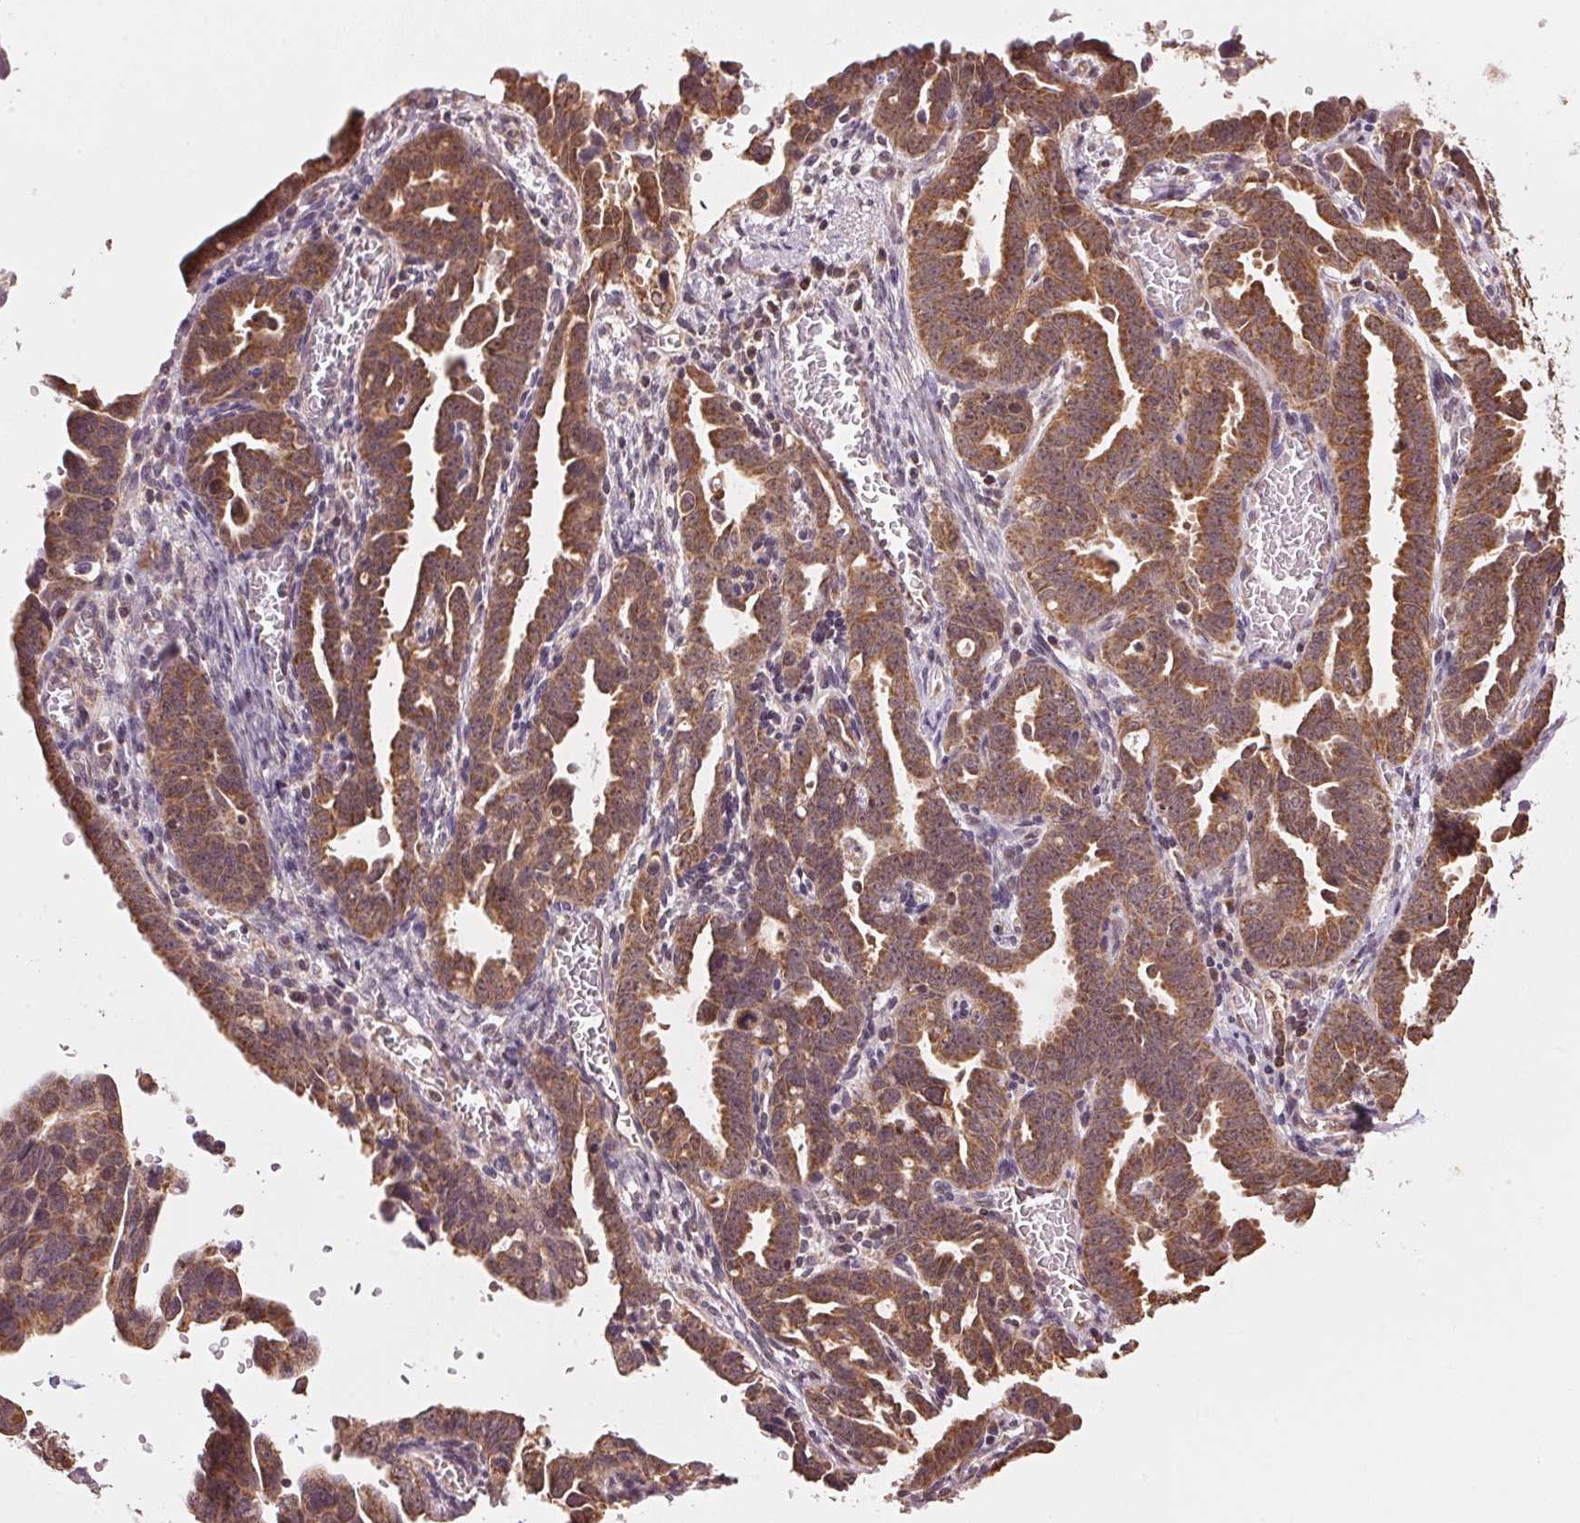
{"staining": {"intensity": "moderate", "quantity": ">75%", "location": "cytoplasmic/membranous"}, "tissue": "ovarian cancer", "cell_type": "Tumor cells", "image_type": "cancer", "snomed": [{"axis": "morphology", "description": "Cystadenocarcinoma, serous, NOS"}, {"axis": "topography", "description": "Ovary"}], "caption": "Serous cystadenocarcinoma (ovarian) stained for a protein (brown) displays moderate cytoplasmic/membranous positive staining in approximately >75% of tumor cells.", "gene": "ARHGAP6", "patient": {"sex": "female", "age": 69}}